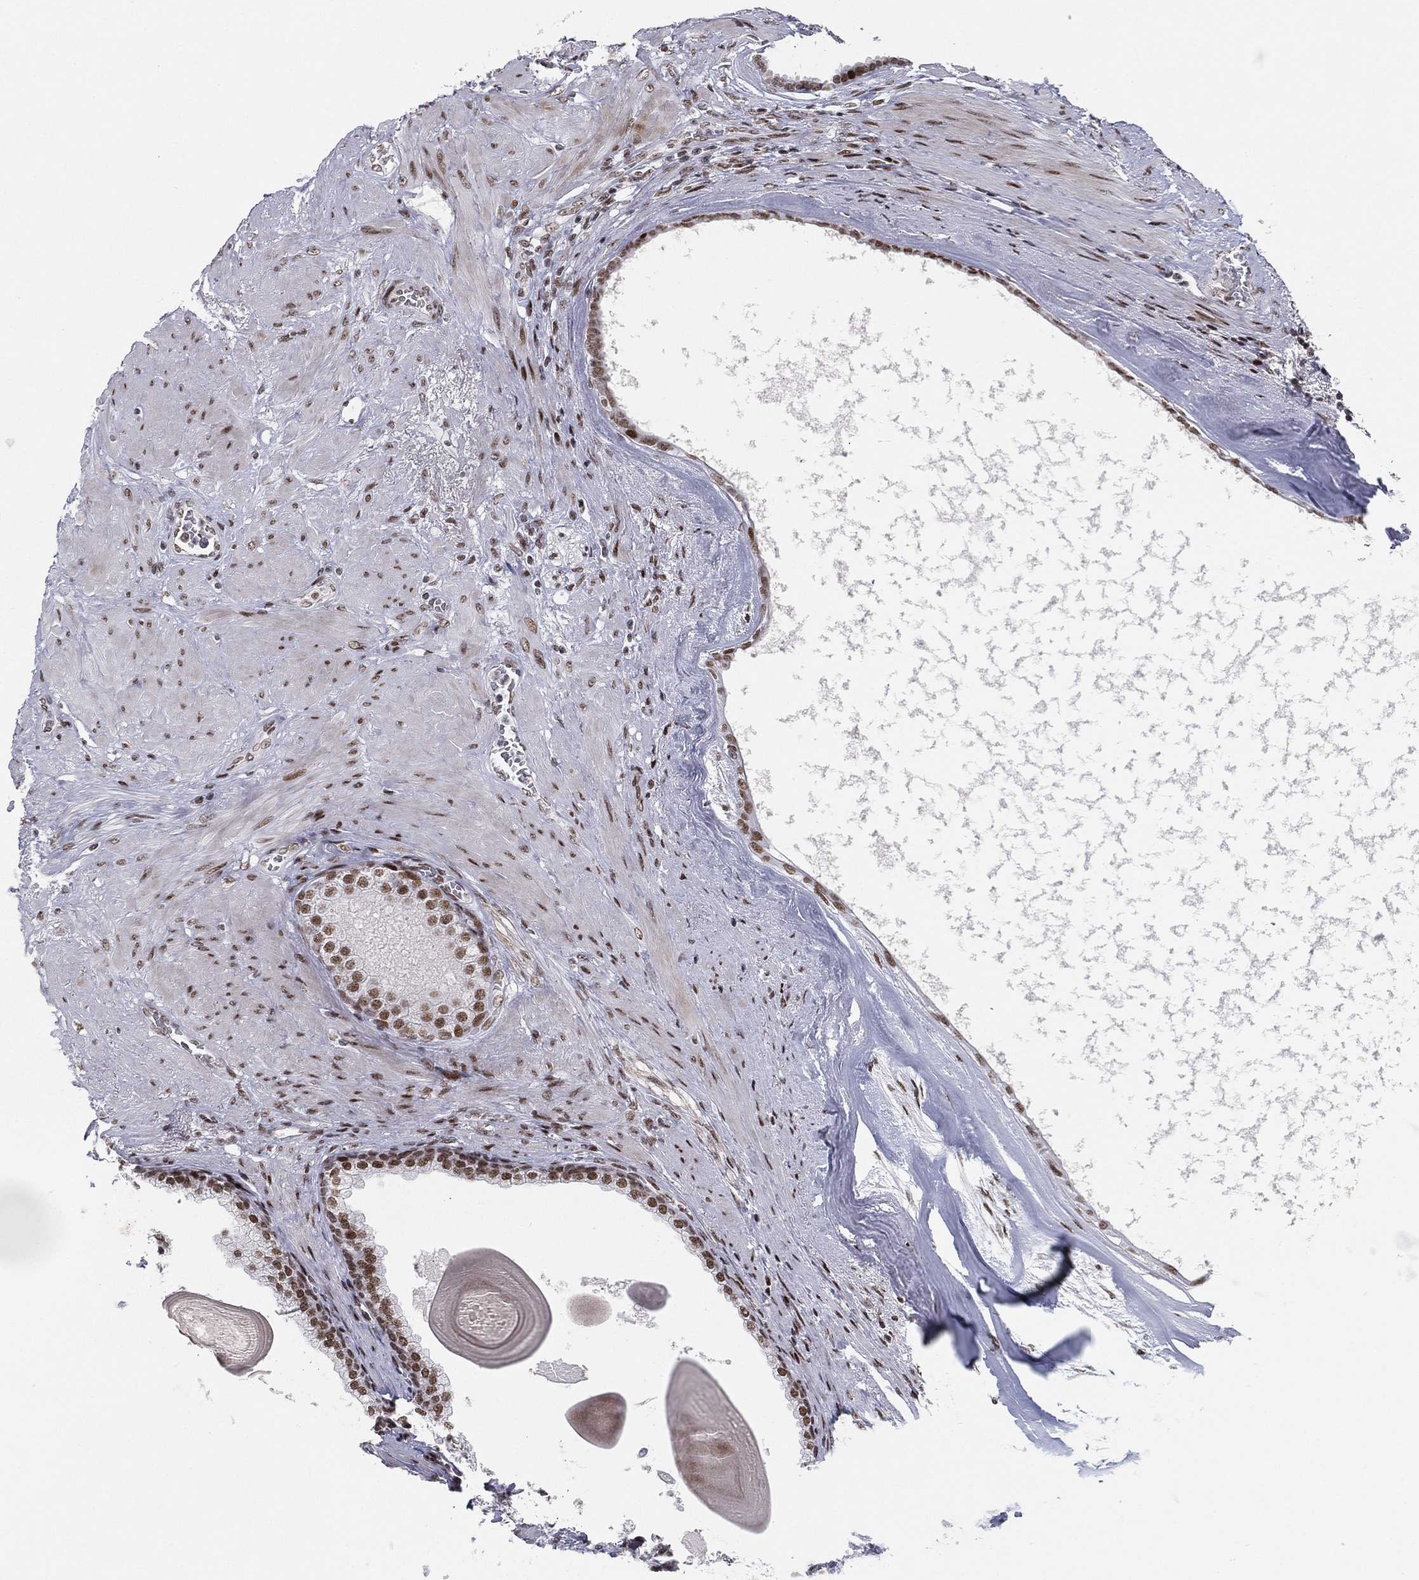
{"staining": {"intensity": "strong", "quantity": ">75%", "location": "nuclear"}, "tissue": "prostate cancer", "cell_type": "Tumor cells", "image_type": "cancer", "snomed": [{"axis": "morphology", "description": "Adenocarcinoma, NOS"}, {"axis": "topography", "description": "Prostate"}], "caption": "Tumor cells demonstrate strong nuclear expression in about >75% of cells in adenocarcinoma (prostate). (IHC, brightfield microscopy, high magnification).", "gene": "RTF1", "patient": {"sex": "male", "age": 69}}